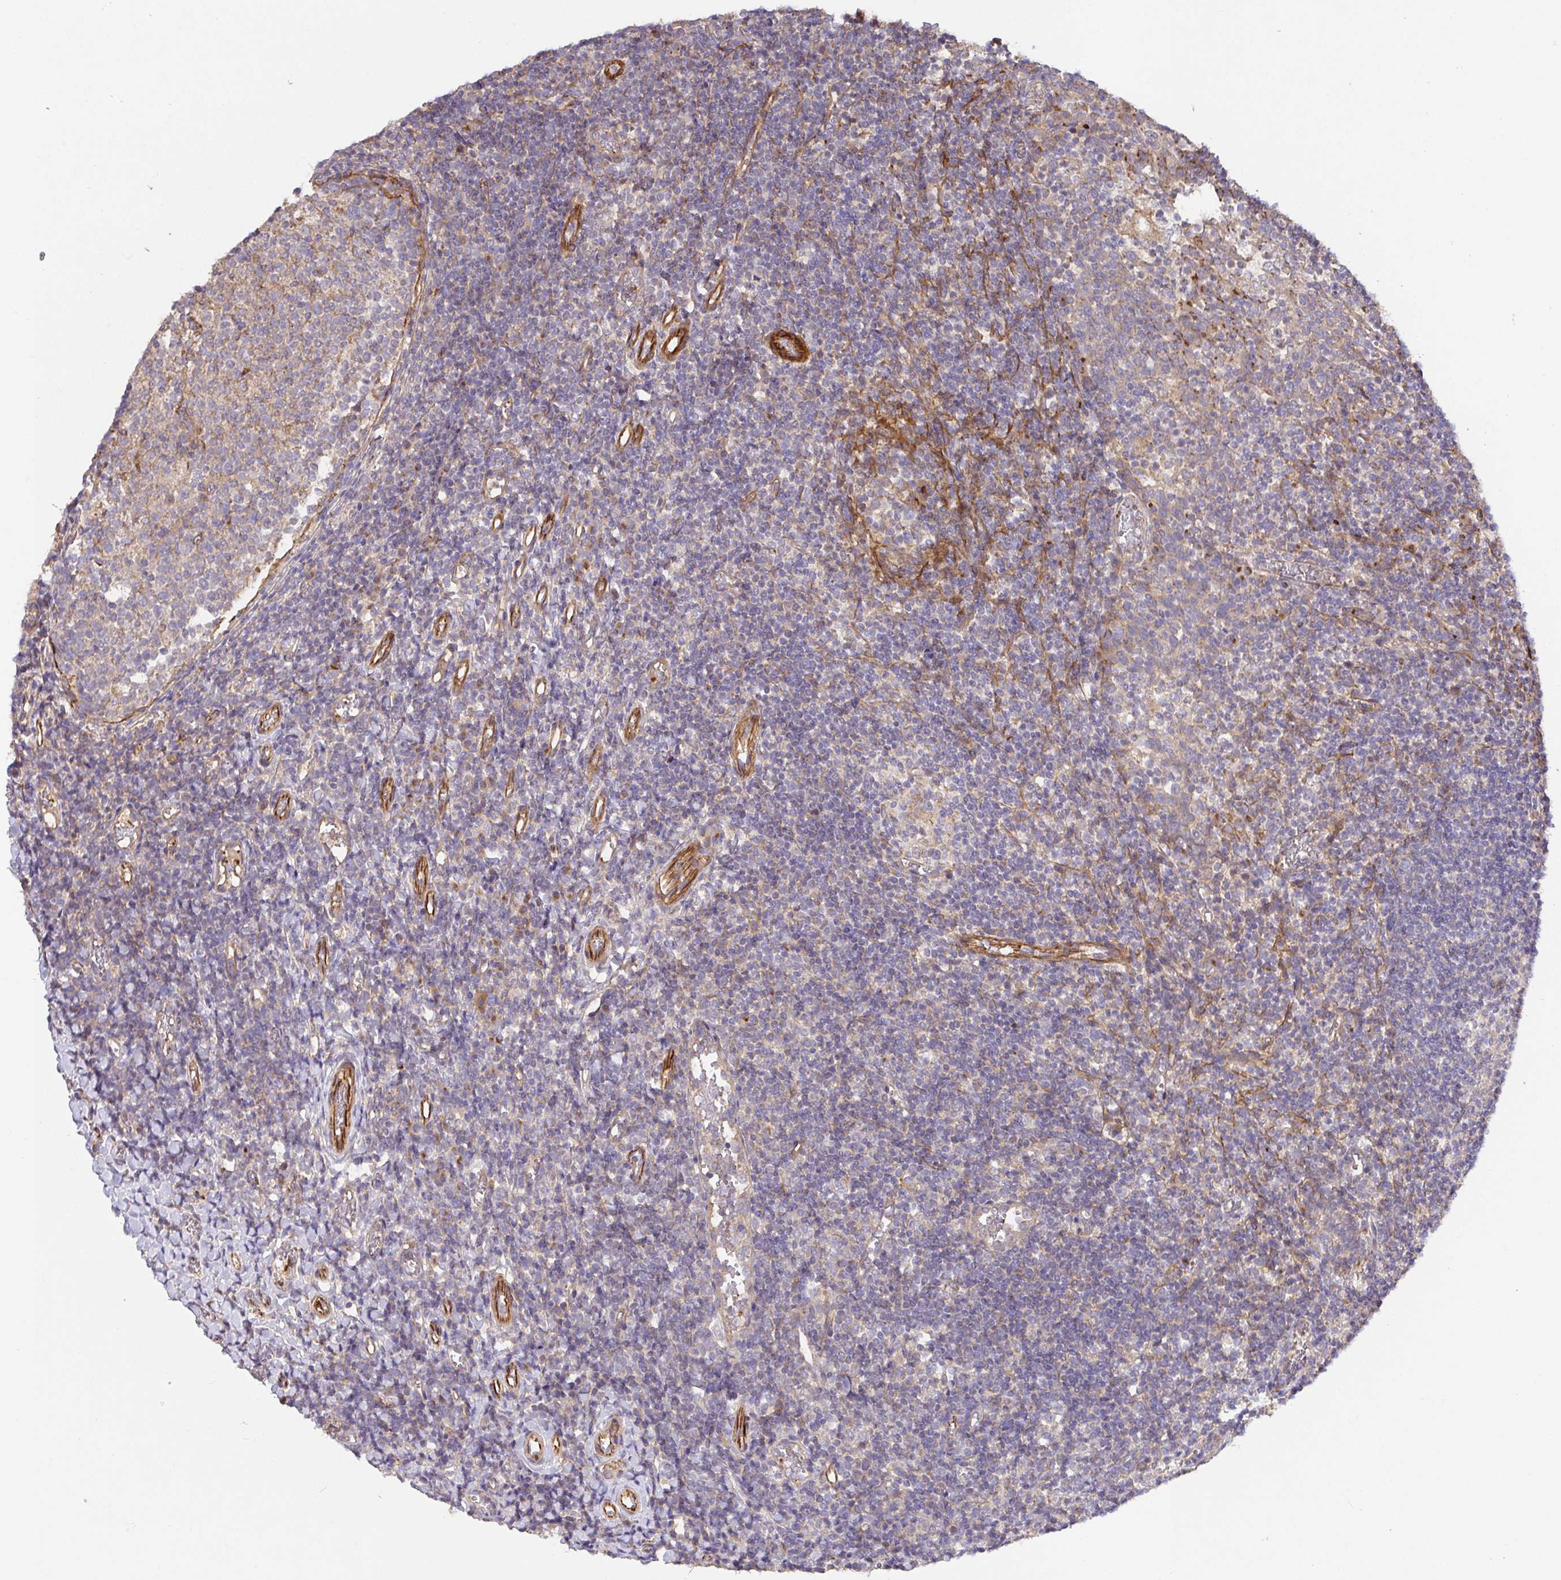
{"staining": {"intensity": "moderate", "quantity": "25%-75%", "location": "cytoplasmic/membranous"}, "tissue": "tonsil", "cell_type": "Germinal center cells", "image_type": "normal", "snomed": [{"axis": "morphology", "description": "Normal tissue, NOS"}, {"axis": "topography", "description": "Tonsil"}], "caption": "Protein staining of benign tonsil shows moderate cytoplasmic/membranous positivity in approximately 25%-75% of germinal center cells.", "gene": "TM9SF4", "patient": {"sex": "female", "age": 10}}